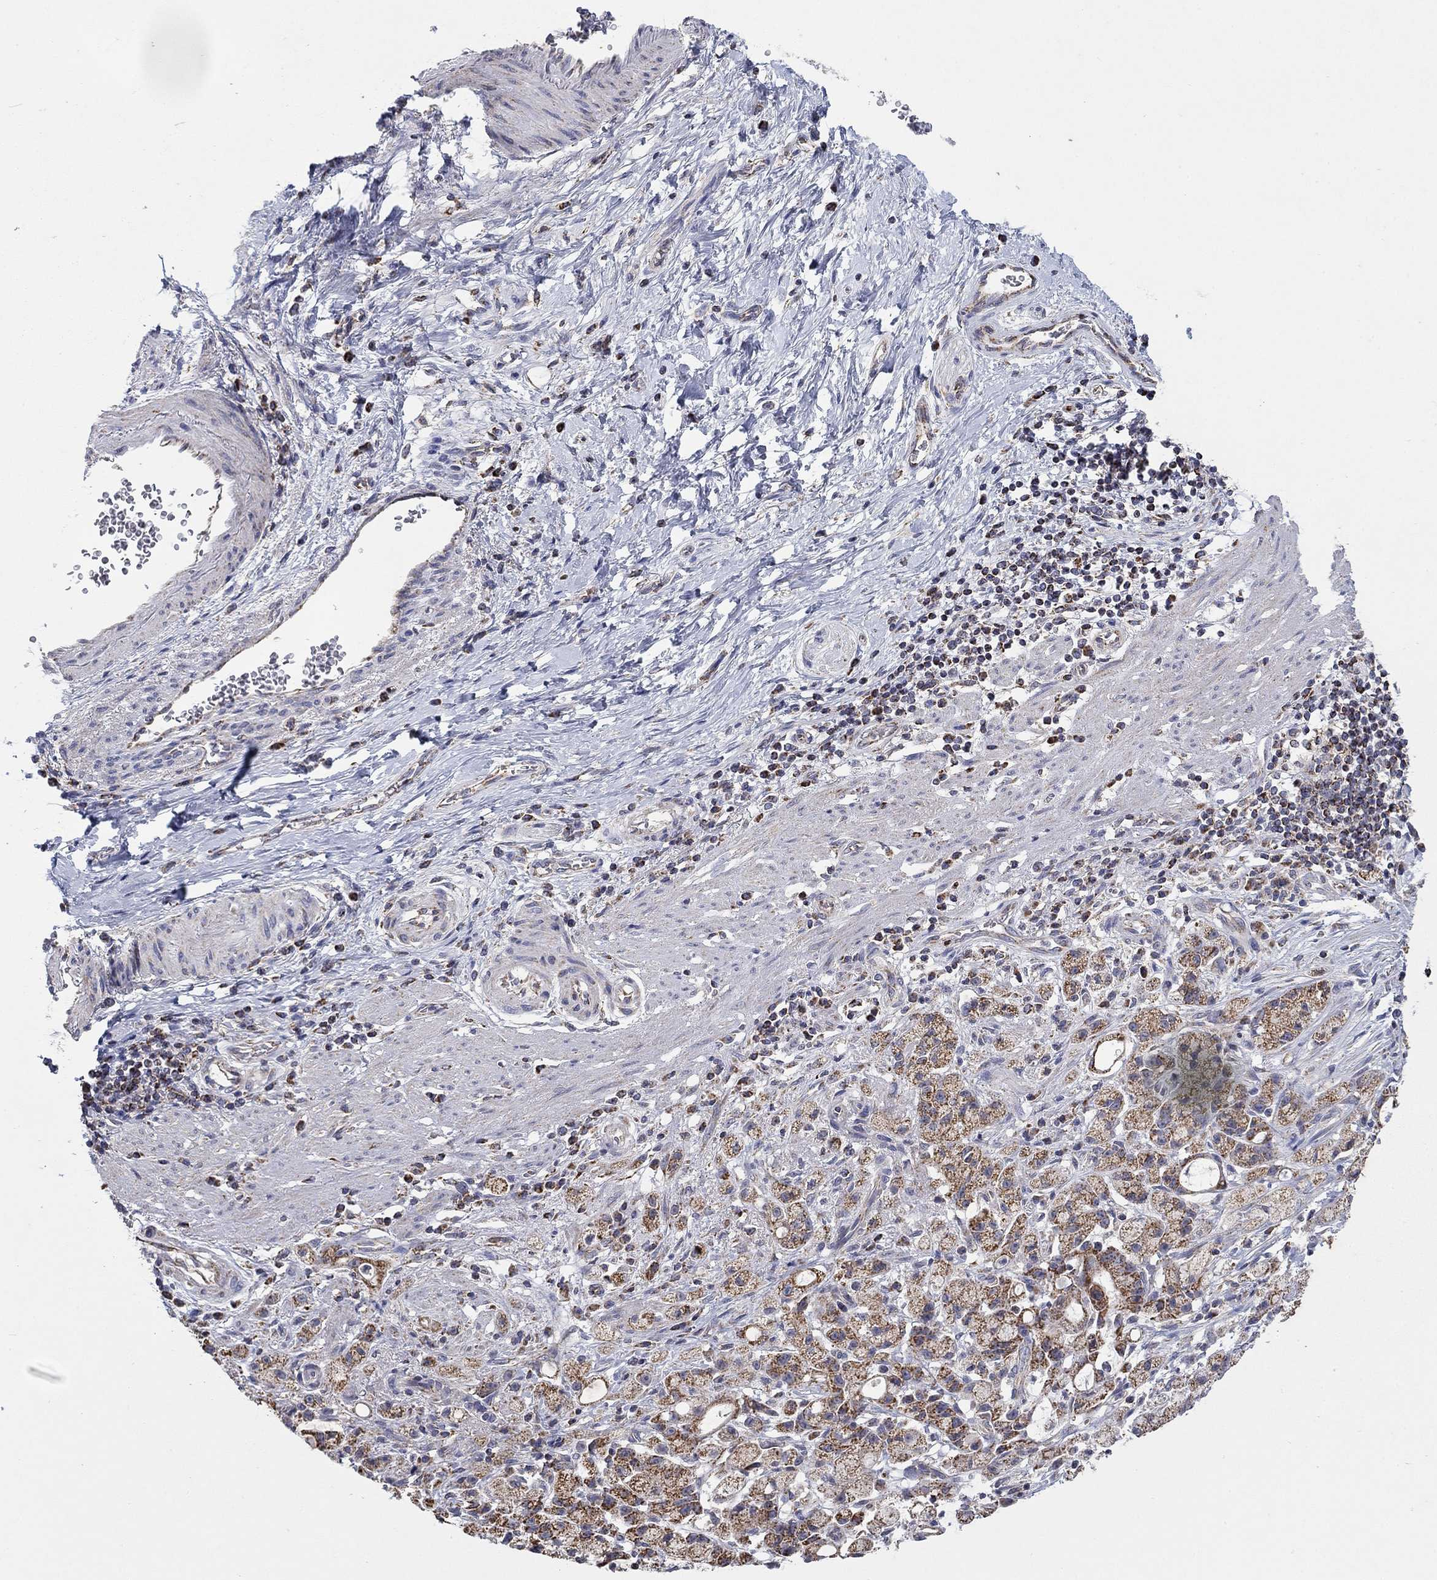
{"staining": {"intensity": "moderate", "quantity": ">75%", "location": "cytoplasmic/membranous"}, "tissue": "stomach cancer", "cell_type": "Tumor cells", "image_type": "cancer", "snomed": [{"axis": "morphology", "description": "Adenocarcinoma, NOS"}, {"axis": "topography", "description": "Stomach"}], "caption": "Stomach adenocarcinoma was stained to show a protein in brown. There is medium levels of moderate cytoplasmic/membranous expression in approximately >75% of tumor cells.", "gene": "HPS5", "patient": {"sex": "male", "age": 58}}